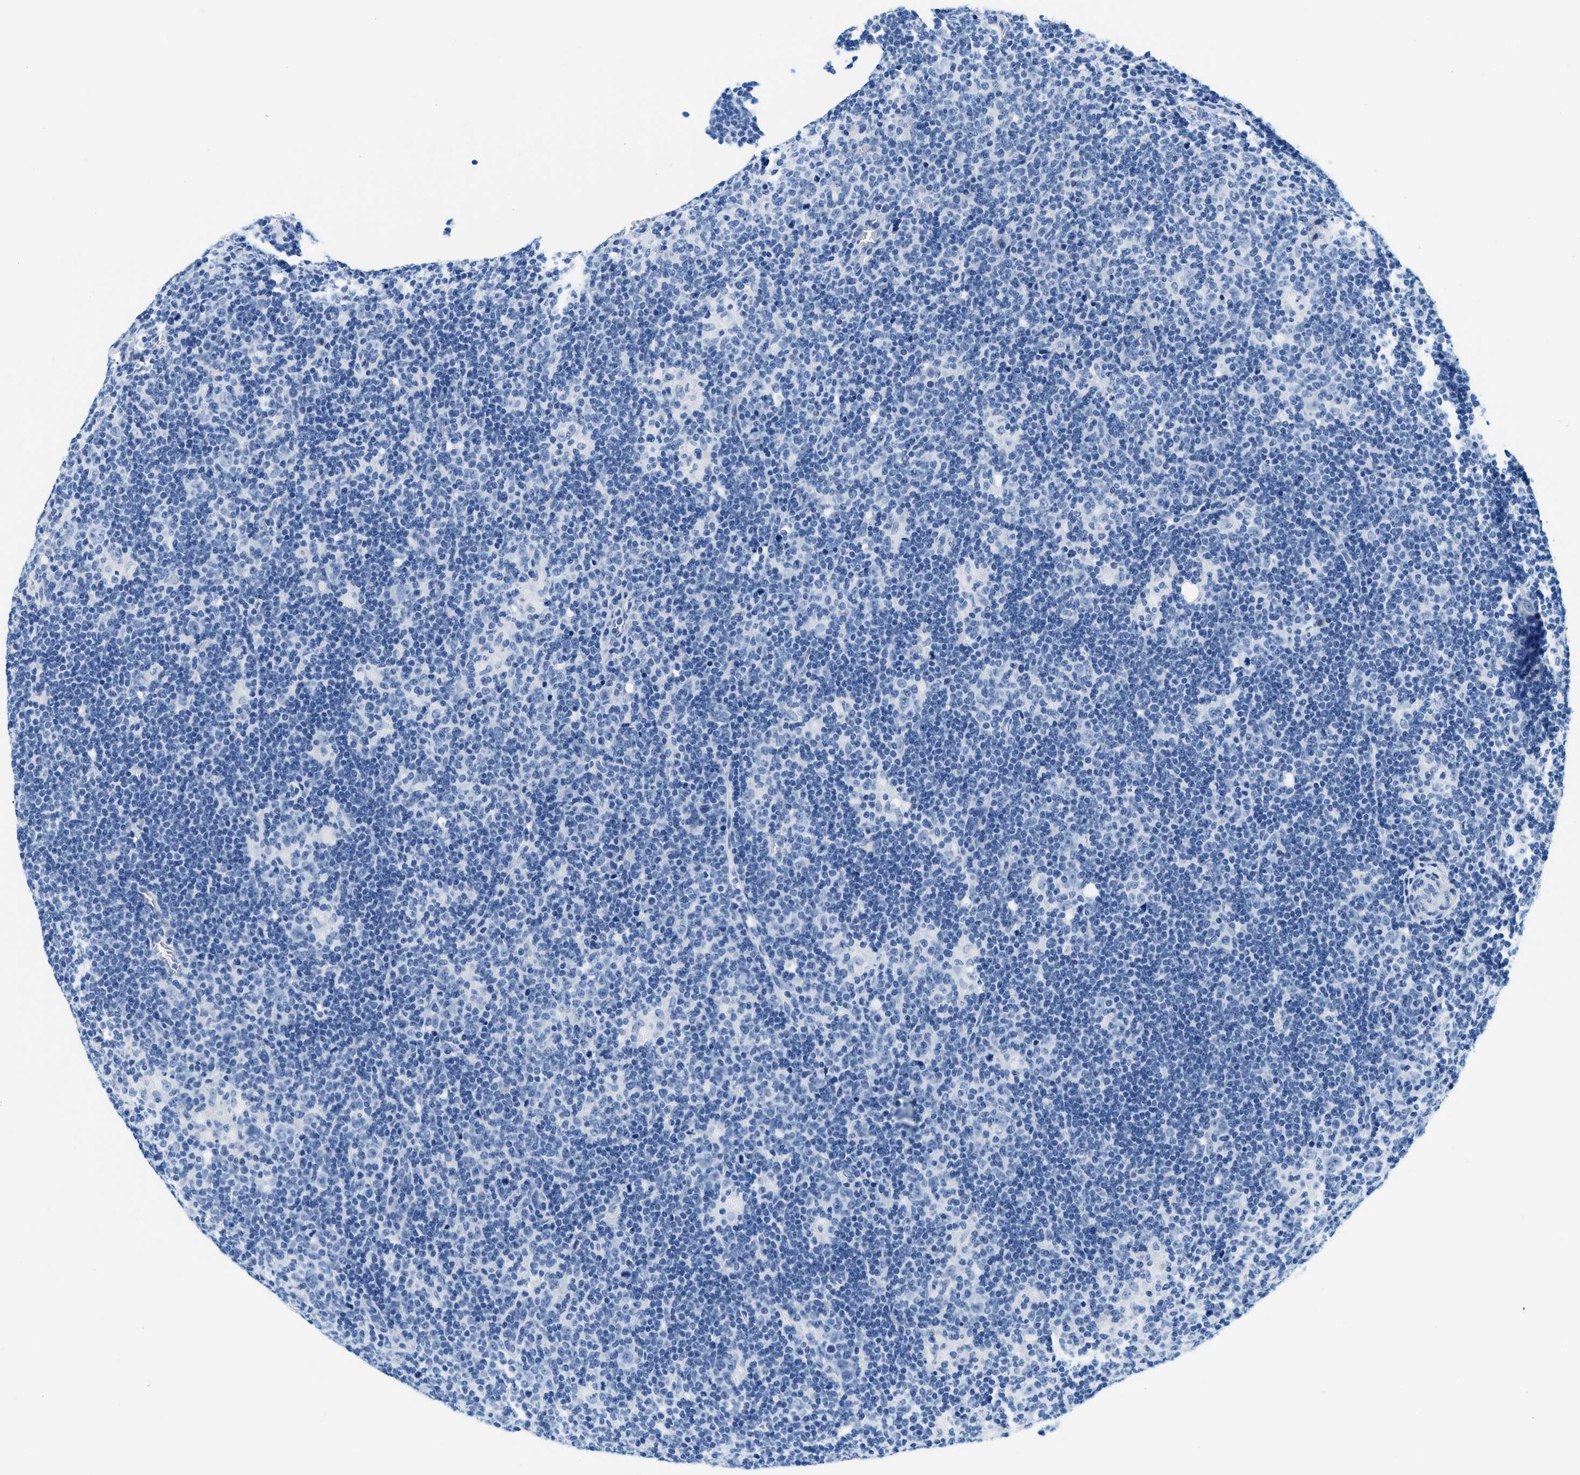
{"staining": {"intensity": "negative", "quantity": "none", "location": "none"}, "tissue": "lymphoma", "cell_type": "Tumor cells", "image_type": "cancer", "snomed": [{"axis": "morphology", "description": "Hodgkin's disease, NOS"}, {"axis": "topography", "description": "Lymph node"}], "caption": "DAB (3,3'-diaminobenzidine) immunohistochemical staining of human lymphoma displays no significant staining in tumor cells.", "gene": "STXBP2", "patient": {"sex": "female", "age": 57}}